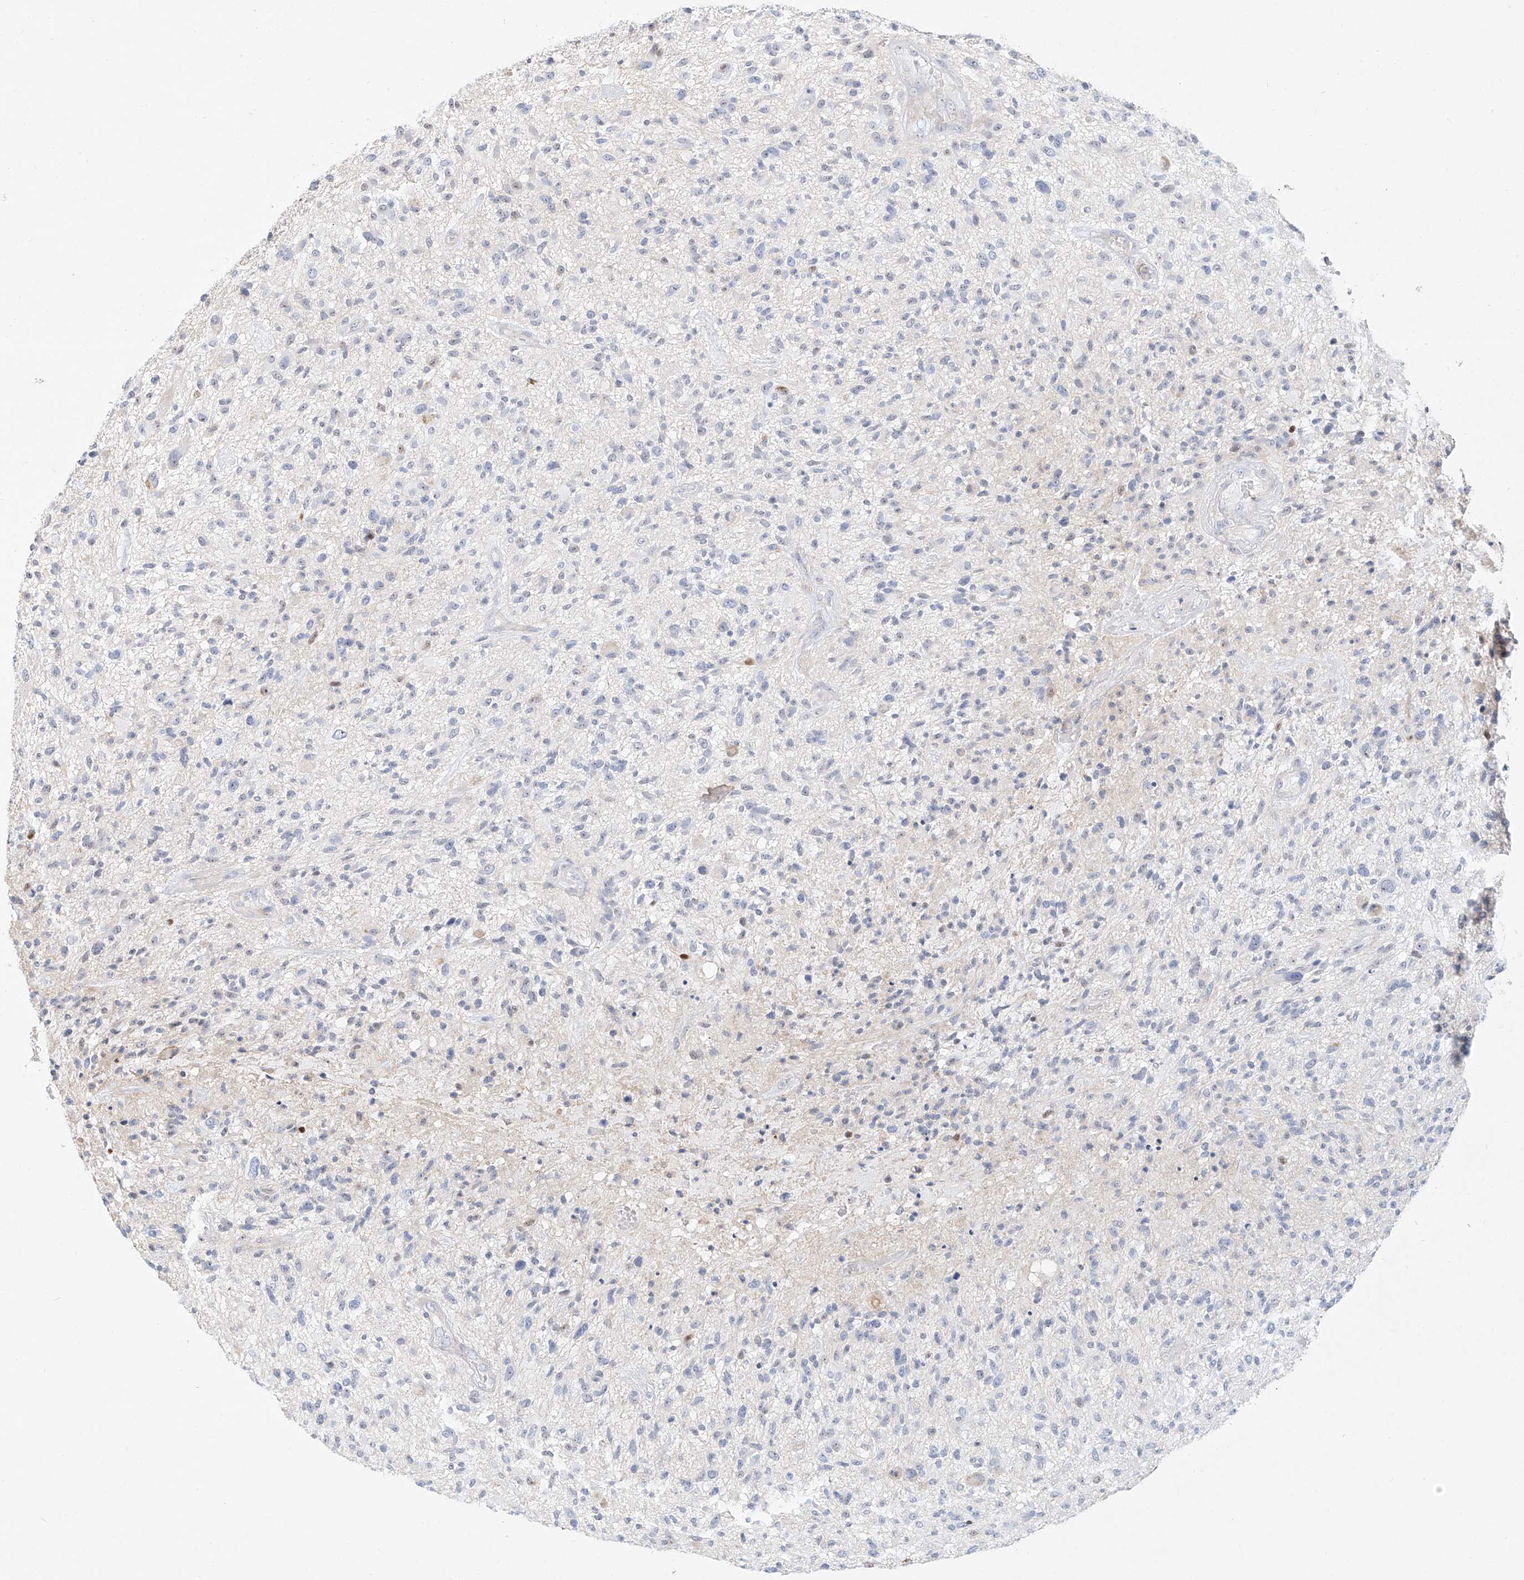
{"staining": {"intensity": "negative", "quantity": "none", "location": "none"}, "tissue": "glioma", "cell_type": "Tumor cells", "image_type": "cancer", "snomed": [{"axis": "morphology", "description": "Glioma, malignant, High grade"}, {"axis": "topography", "description": "Brain"}], "caption": "Immunohistochemistry of malignant glioma (high-grade) reveals no staining in tumor cells.", "gene": "SNU13", "patient": {"sex": "male", "age": 47}}